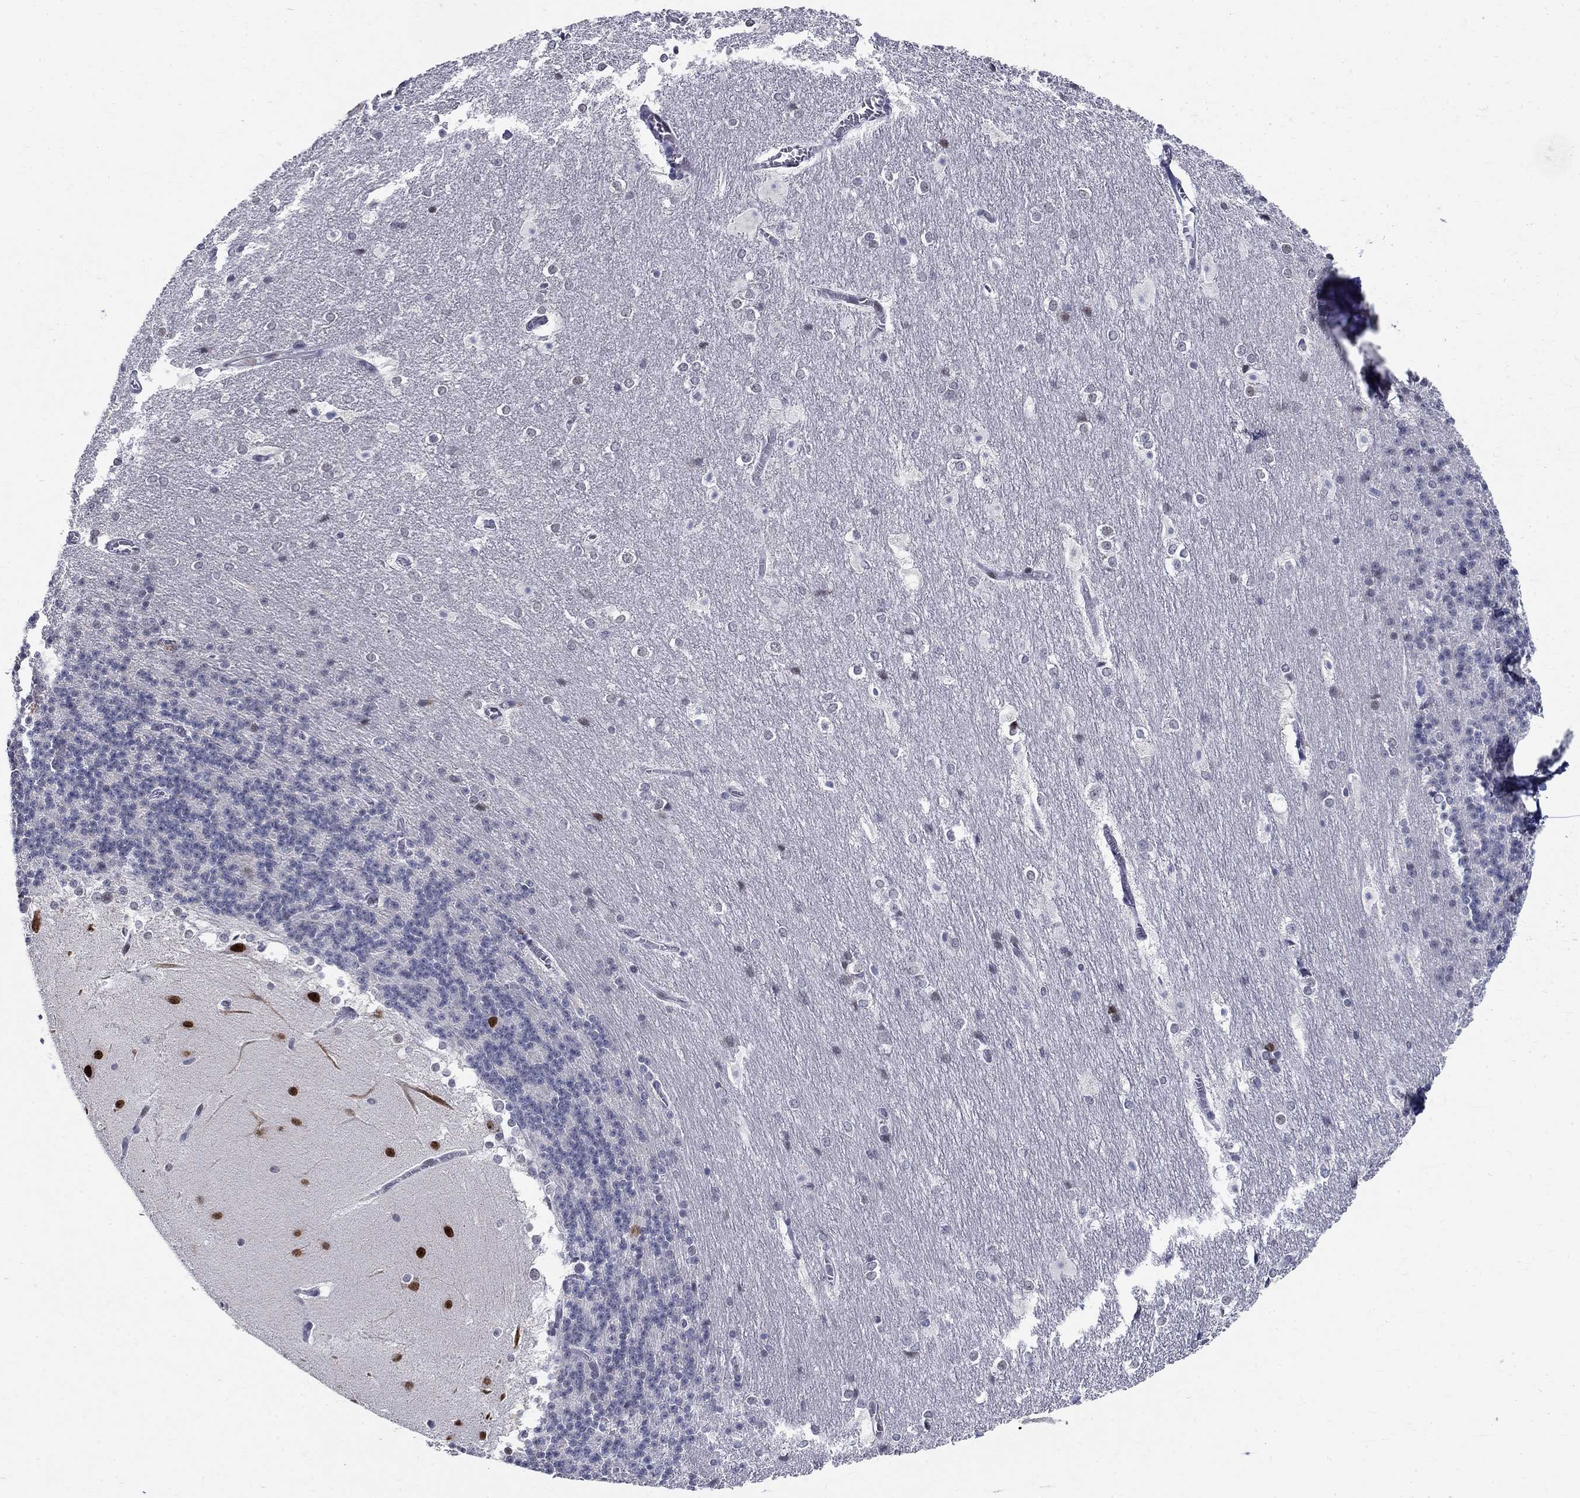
{"staining": {"intensity": "strong", "quantity": "<25%", "location": "nuclear"}, "tissue": "cerebellum", "cell_type": "Cells in granular layer", "image_type": "normal", "snomed": [{"axis": "morphology", "description": "Normal tissue, NOS"}, {"axis": "topography", "description": "Cerebellum"}], "caption": "Protein staining exhibits strong nuclear positivity in about <25% of cells in granular layer in benign cerebellum.", "gene": "BHLHE22", "patient": {"sex": "female", "age": 19}}